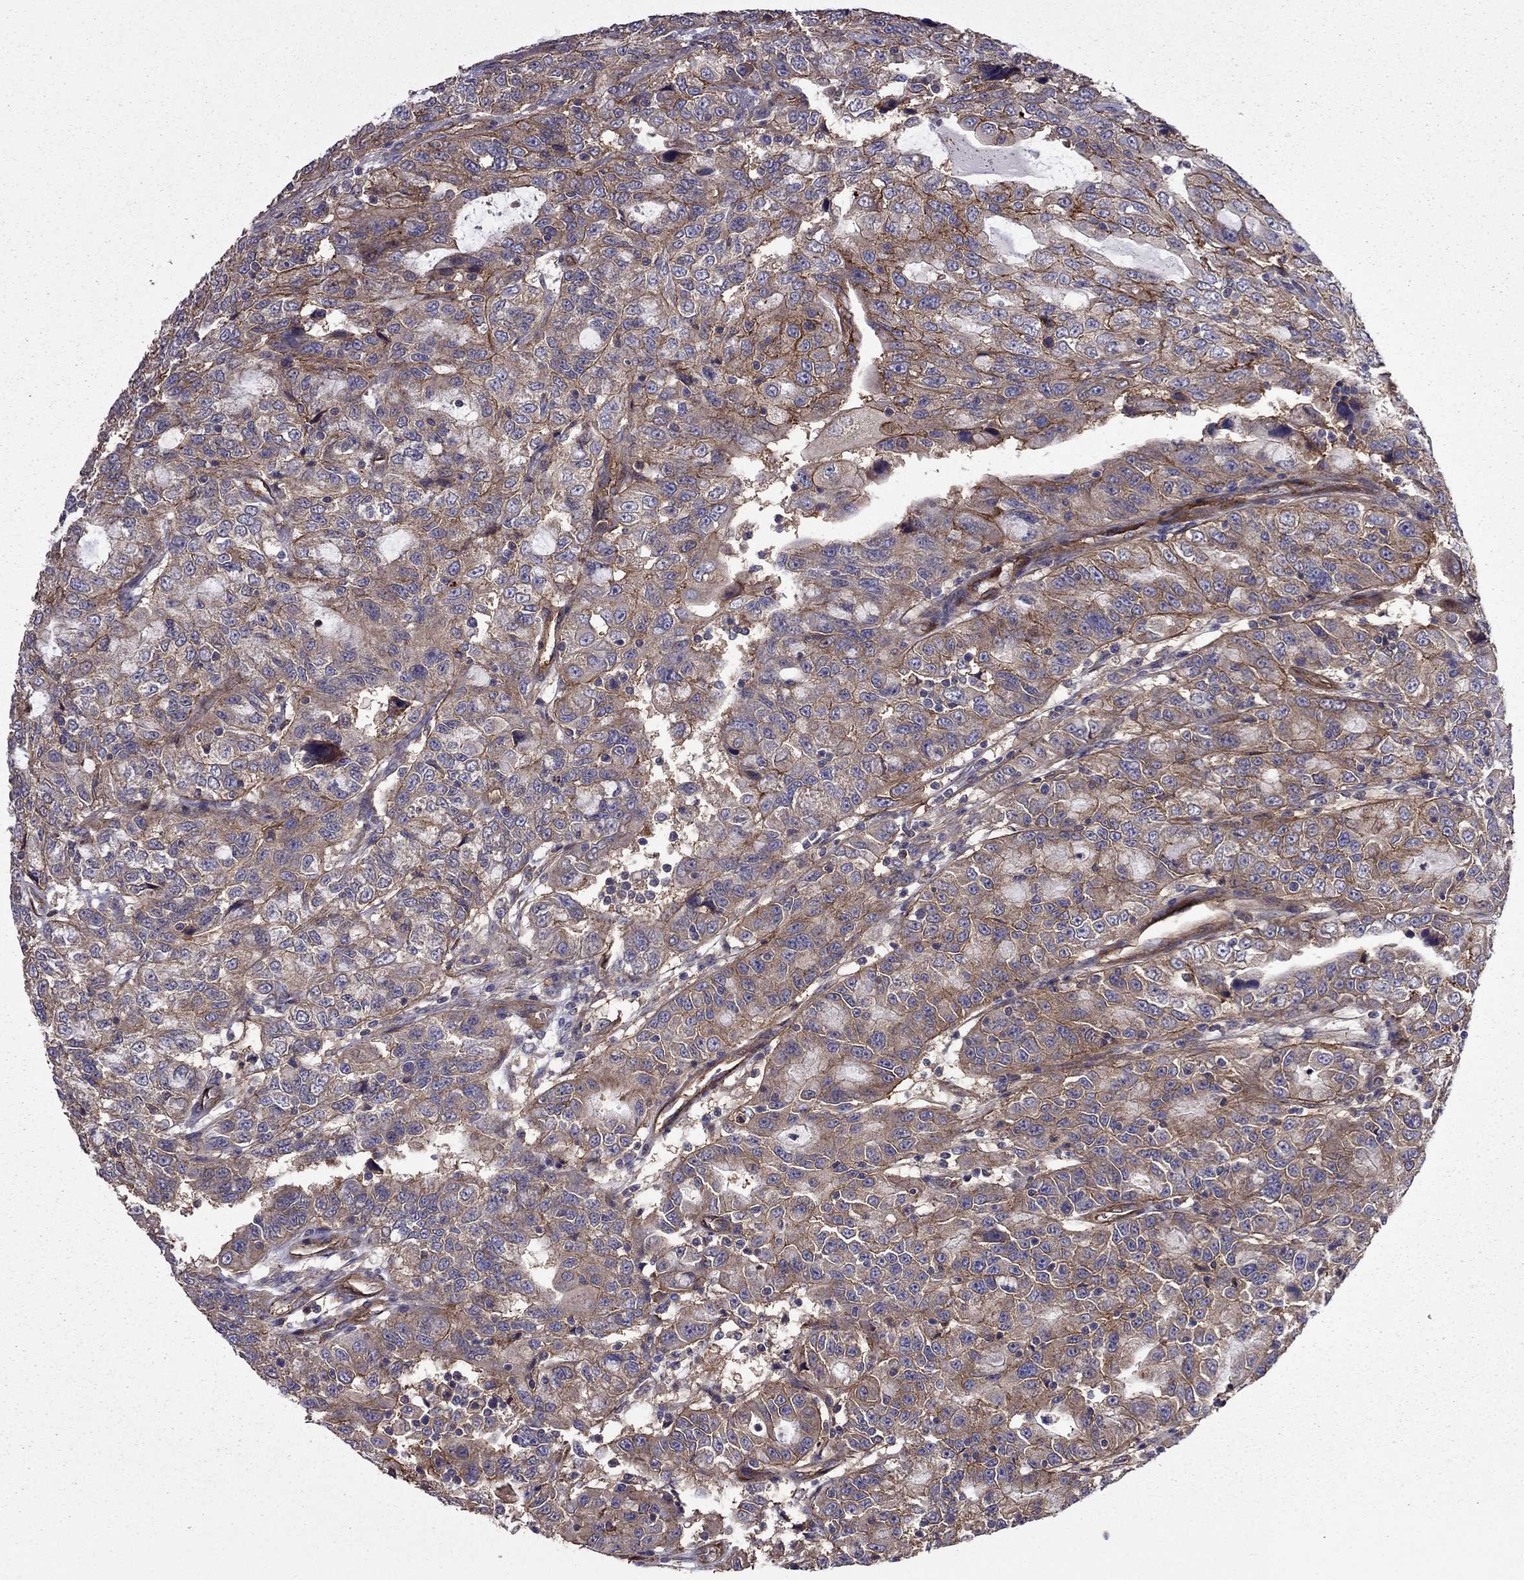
{"staining": {"intensity": "strong", "quantity": "25%-75%", "location": "cytoplasmic/membranous"}, "tissue": "urothelial cancer", "cell_type": "Tumor cells", "image_type": "cancer", "snomed": [{"axis": "morphology", "description": "Urothelial carcinoma, NOS"}, {"axis": "morphology", "description": "Urothelial carcinoma, High grade"}, {"axis": "topography", "description": "Urinary bladder"}], "caption": "Urothelial cancer stained for a protein exhibits strong cytoplasmic/membranous positivity in tumor cells.", "gene": "ITGB1", "patient": {"sex": "female", "age": 73}}